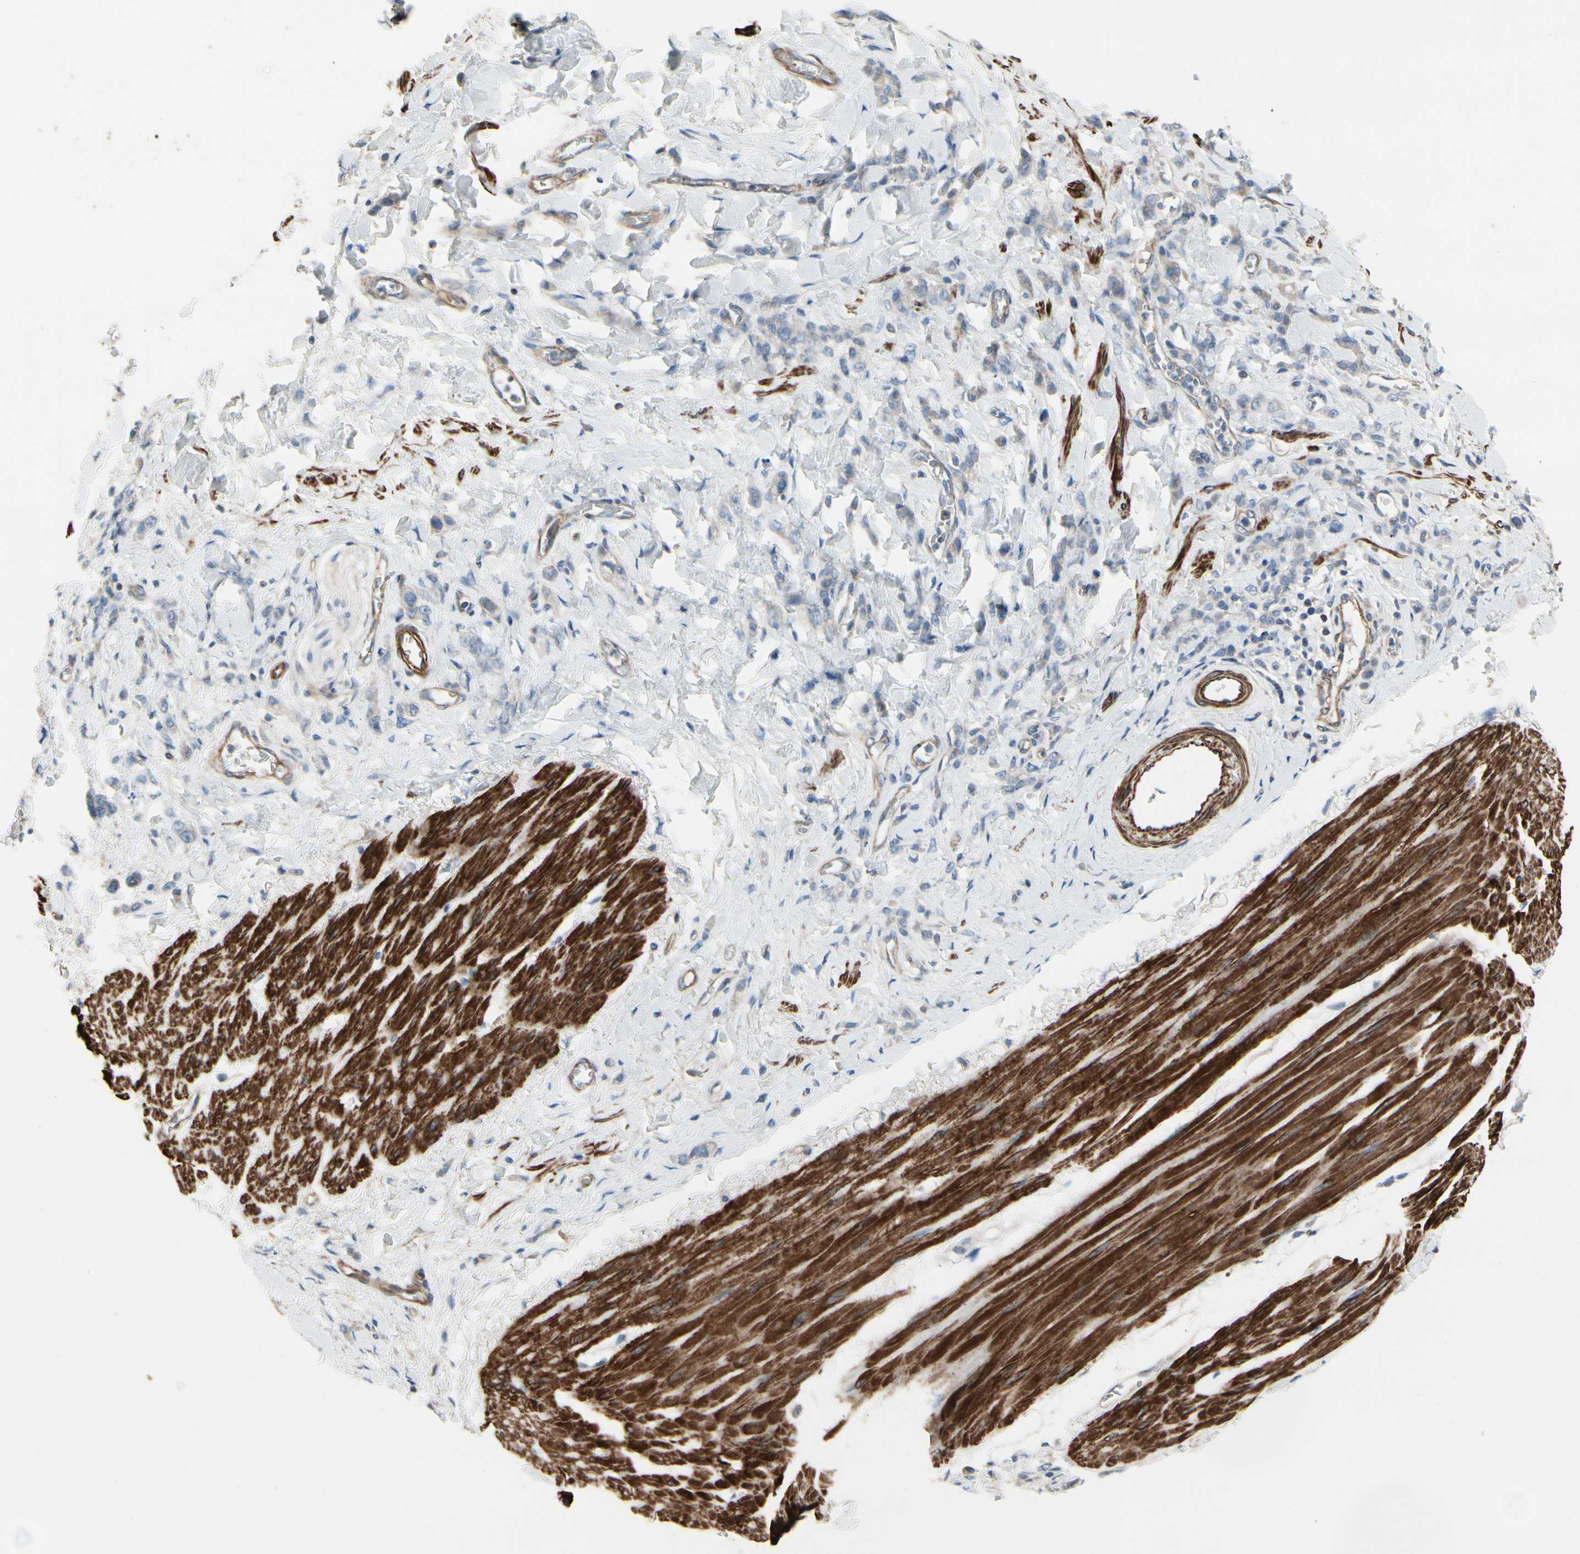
{"staining": {"intensity": "negative", "quantity": "none", "location": "none"}, "tissue": "stomach cancer", "cell_type": "Tumor cells", "image_type": "cancer", "snomed": [{"axis": "morphology", "description": "Adenocarcinoma, NOS"}, {"axis": "topography", "description": "Stomach"}], "caption": "A high-resolution histopathology image shows immunohistochemistry (IHC) staining of adenocarcinoma (stomach), which exhibits no significant positivity in tumor cells.", "gene": "TPM1", "patient": {"sex": "male", "age": 82}}